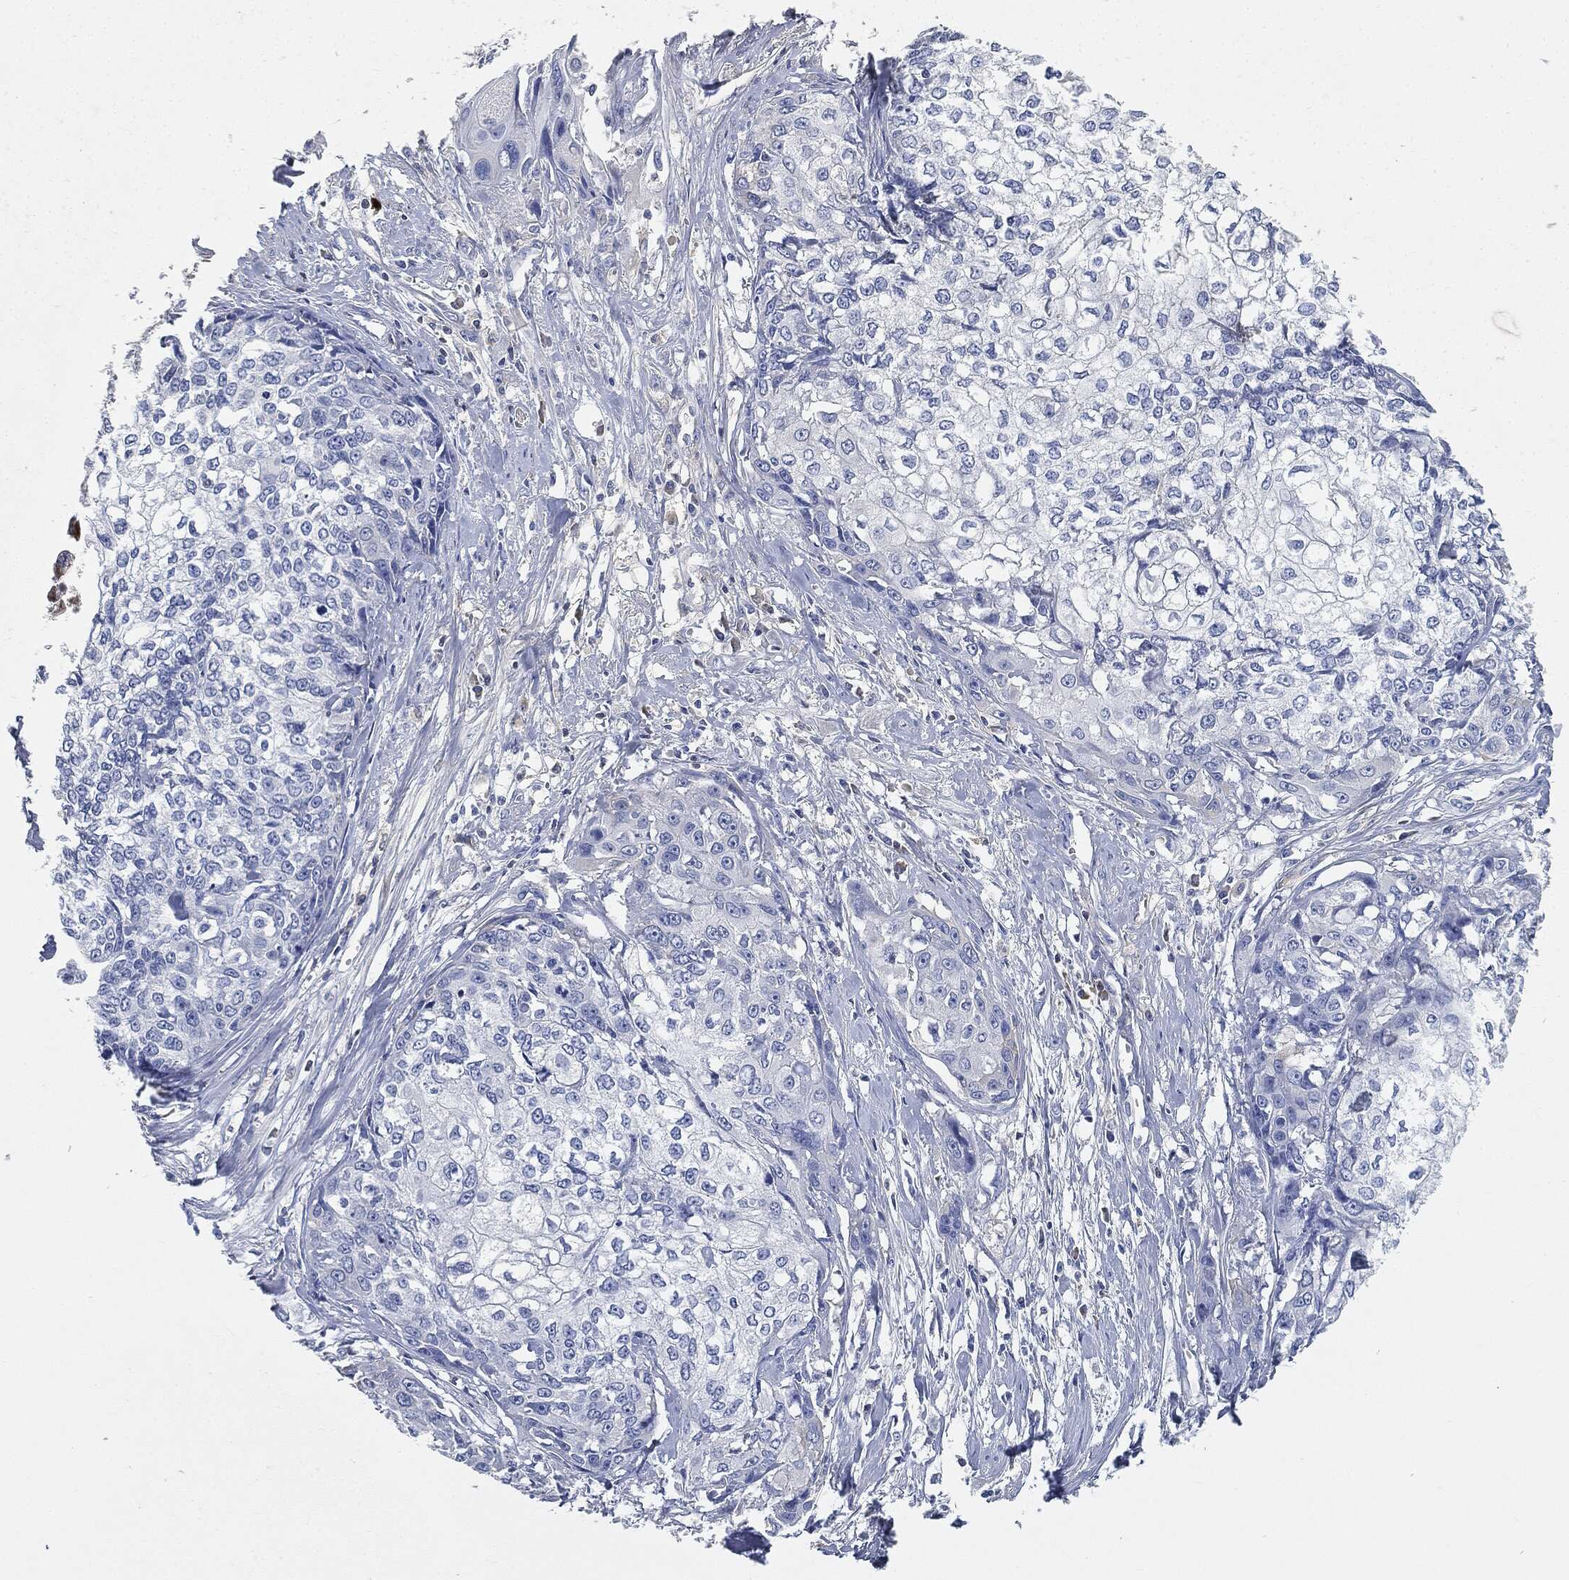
{"staining": {"intensity": "negative", "quantity": "none", "location": "none"}, "tissue": "cervical cancer", "cell_type": "Tumor cells", "image_type": "cancer", "snomed": [{"axis": "morphology", "description": "Squamous cell carcinoma, NOS"}, {"axis": "topography", "description": "Cervix"}], "caption": "Cervical cancer (squamous cell carcinoma) stained for a protein using IHC shows no expression tumor cells.", "gene": "IGLV6-57", "patient": {"sex": "female", "age": 58}}